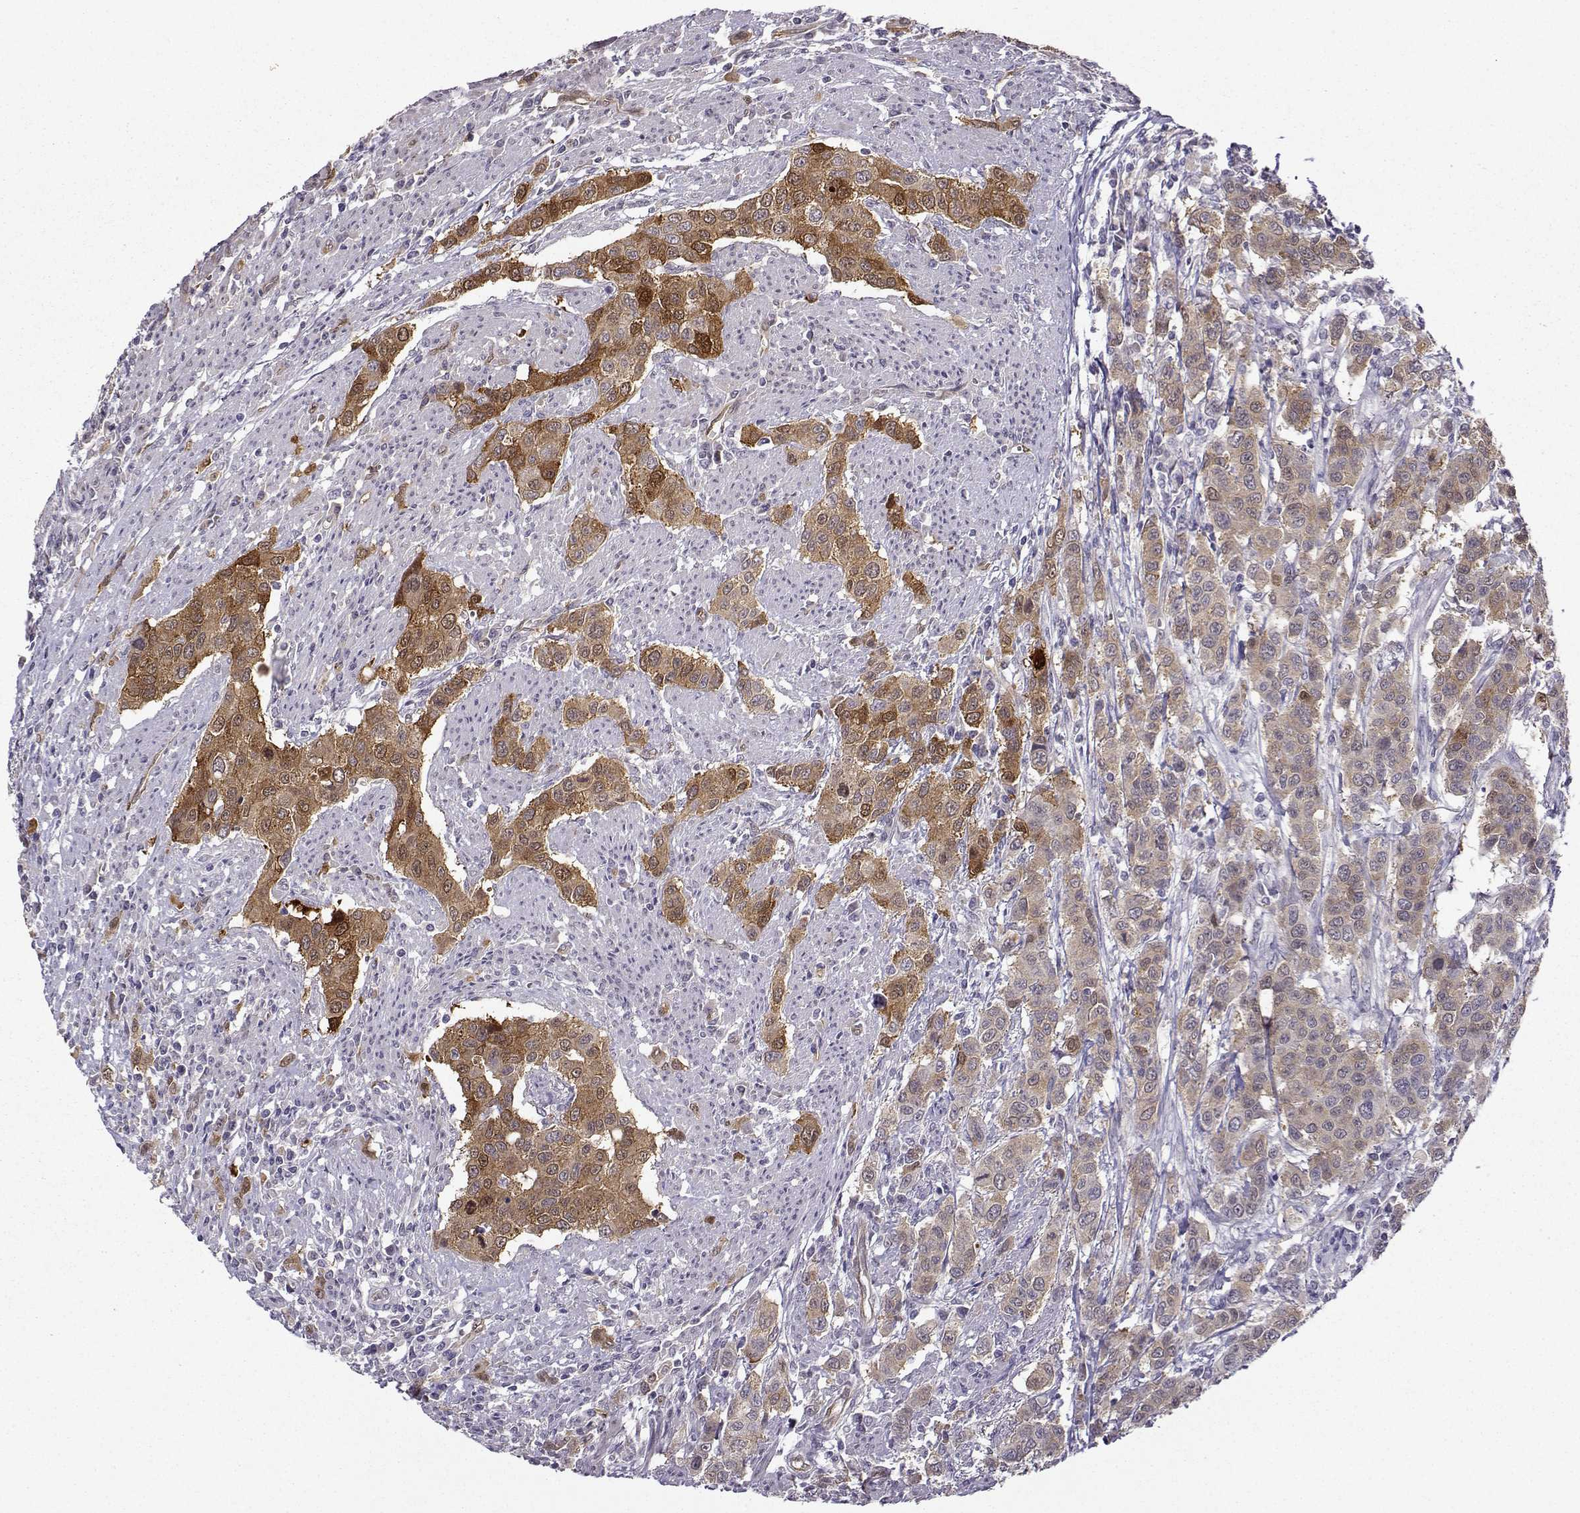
{"staining": {"intensity": "moderate", "quantity": "25%-75%", "location": "cytoplasmic/membranous"}, "tissue": "urothelial cancer", "cell_type": "Tumor cells", "image_type": "cancer", "snomed": [{"axis": "morphology", "description": "Urothelial carcinoma, High grade"}, {"axis": "topography", "description": "Urinary bladder"}], "caption": "The immunohistochemical stain labels moderate cytoplasmic/membranous staining in tumor cells of urothelial cancer tissue.", "gene": "NQO1", "patient": {"sex": "female", "age": 58}}